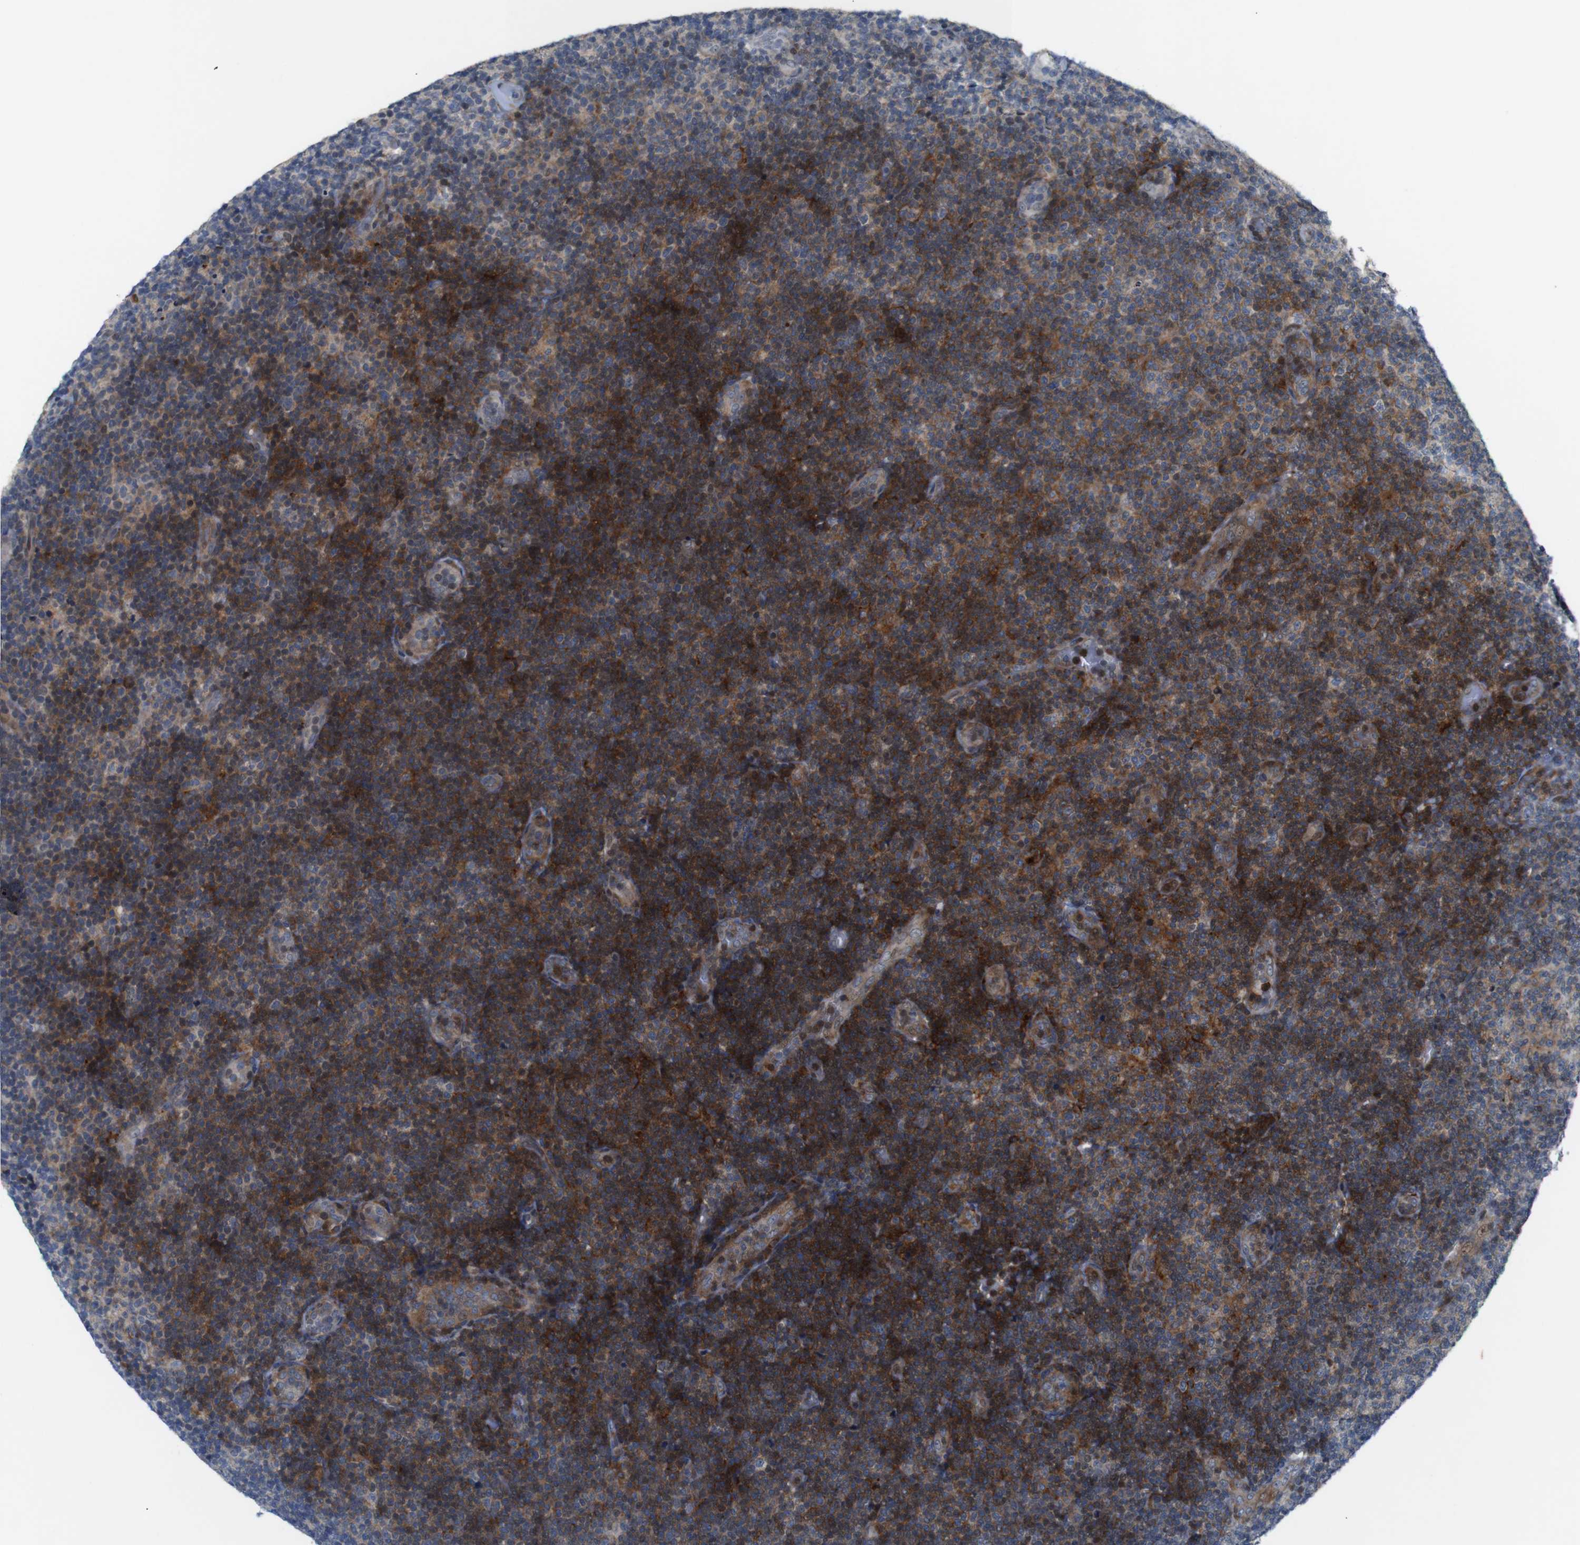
{"staining": {"intensity": "moderate", "quantity": "25%-75%", "location": "cytoplasmic/membranous"}, "tissue": "lymphoma", "cell_type": "Tumor cells", "image_type": "cancer", "snomed": [{"axis": "morphology", "description": "Malignant lymphoma, non-Hodgkin's type, Low grade"}, {"axis": "topography", "description": "Lymph node"}], "caption": "Moderate cytoplasmic/membranous expression is seen in approximately 25%-75% of tumor cells in lymphoma.", "gene": "ATP7B", "patient": {"sex": "male", "age": 83}}